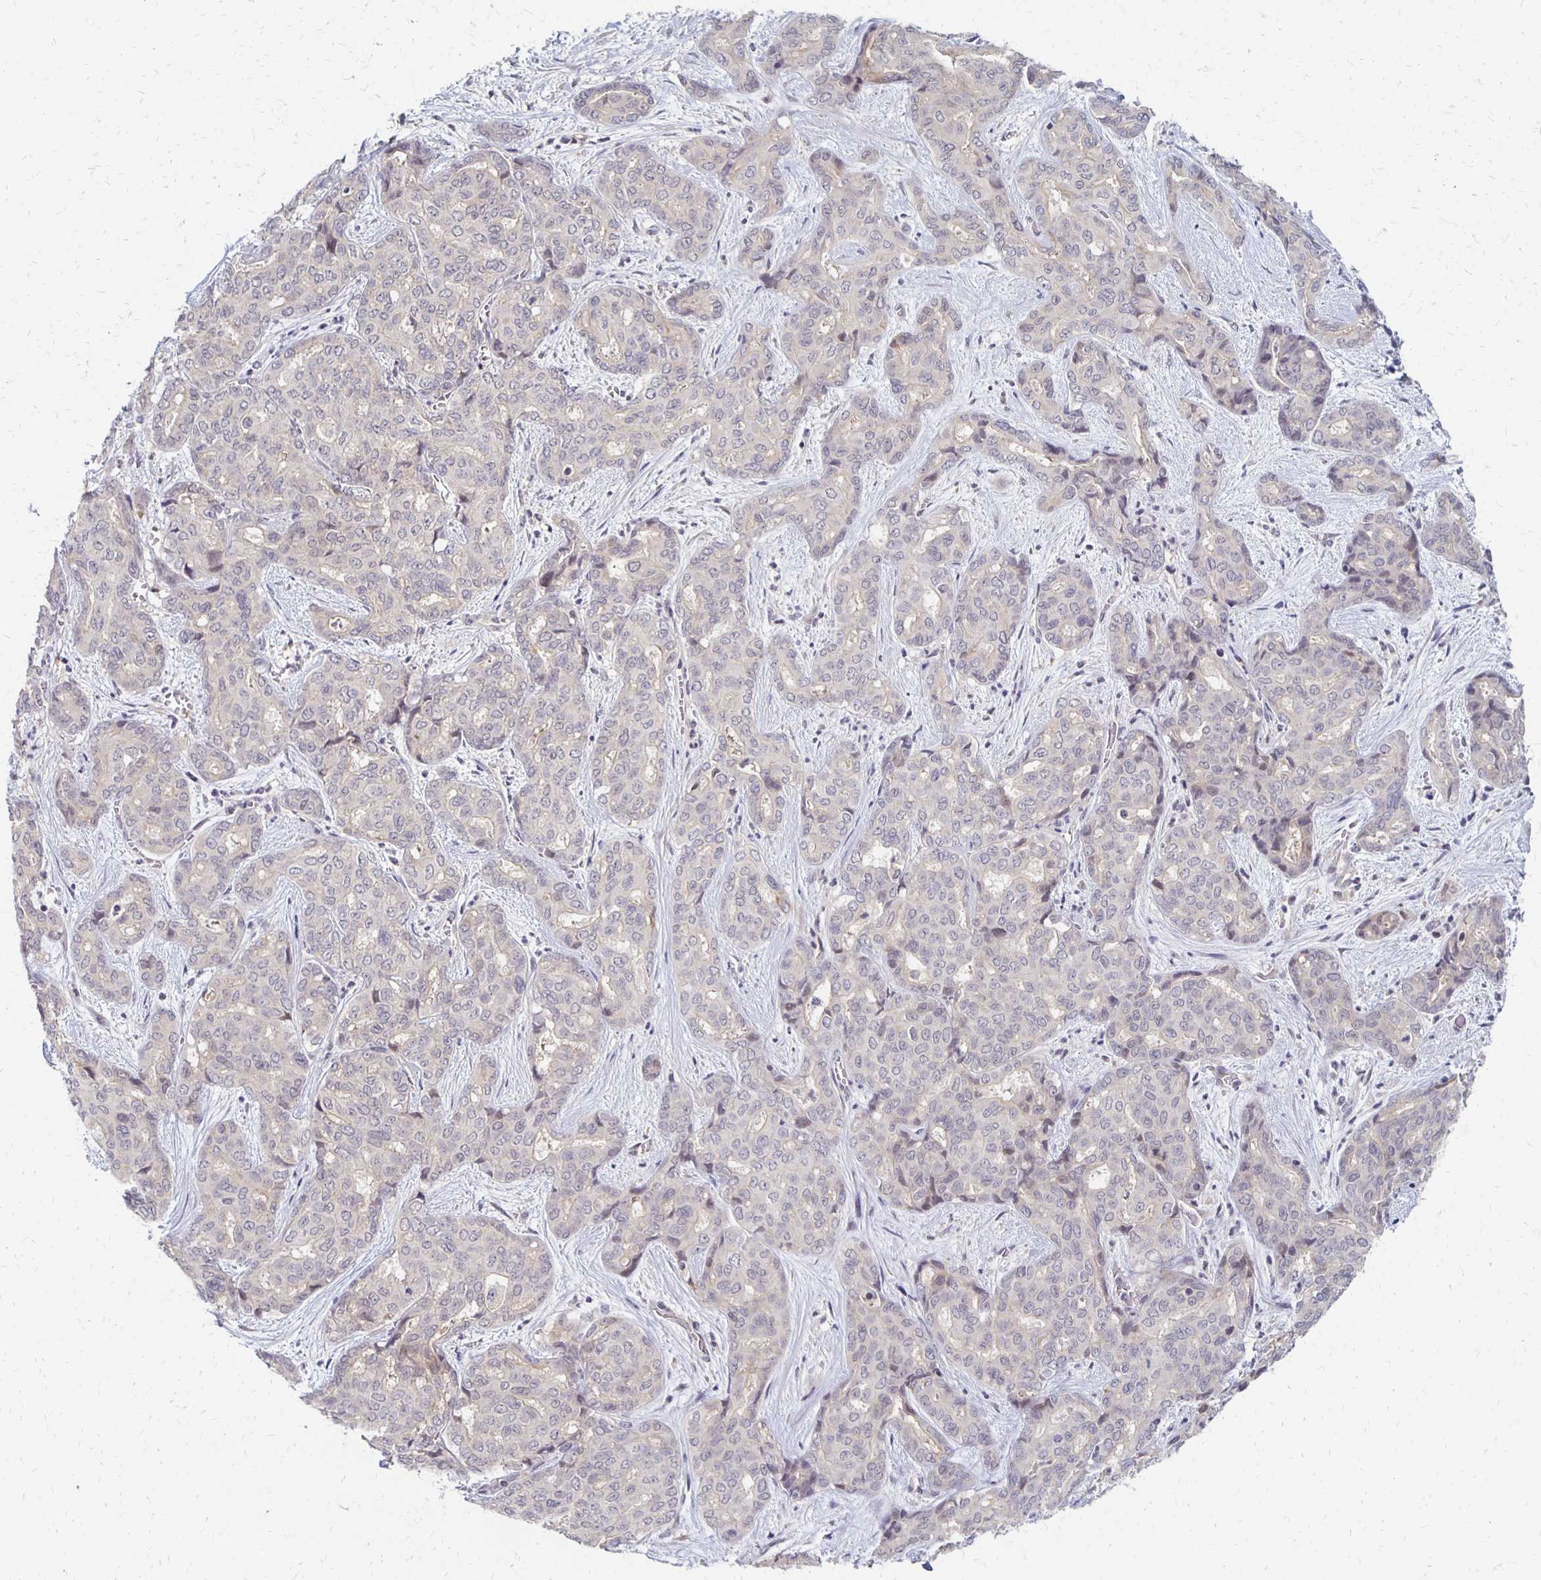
{"staining": {"intensity": "negative", "quantity": "none", "location": "none"}, "tissue": "liver cancer", "cell_type": "Tumor cells", "image_type": "cancer", "snomed": [{"axis": "morphology", "description": "Cholangiocarcinoma"}, {"axis": "topography", "description": "Liver"}], "caption": "High power microscopy micrograph of an immunohistochemistry (IHC) micrograph of liver cholangiocarcinoma, revealing no significant expression in tumor cells. The staining is performed using DAB brown chromogen with nuclei counter-stained in using hematoxylin.", "gene": "PRKCB", "patient": {"sex": "female", "age": 64}}